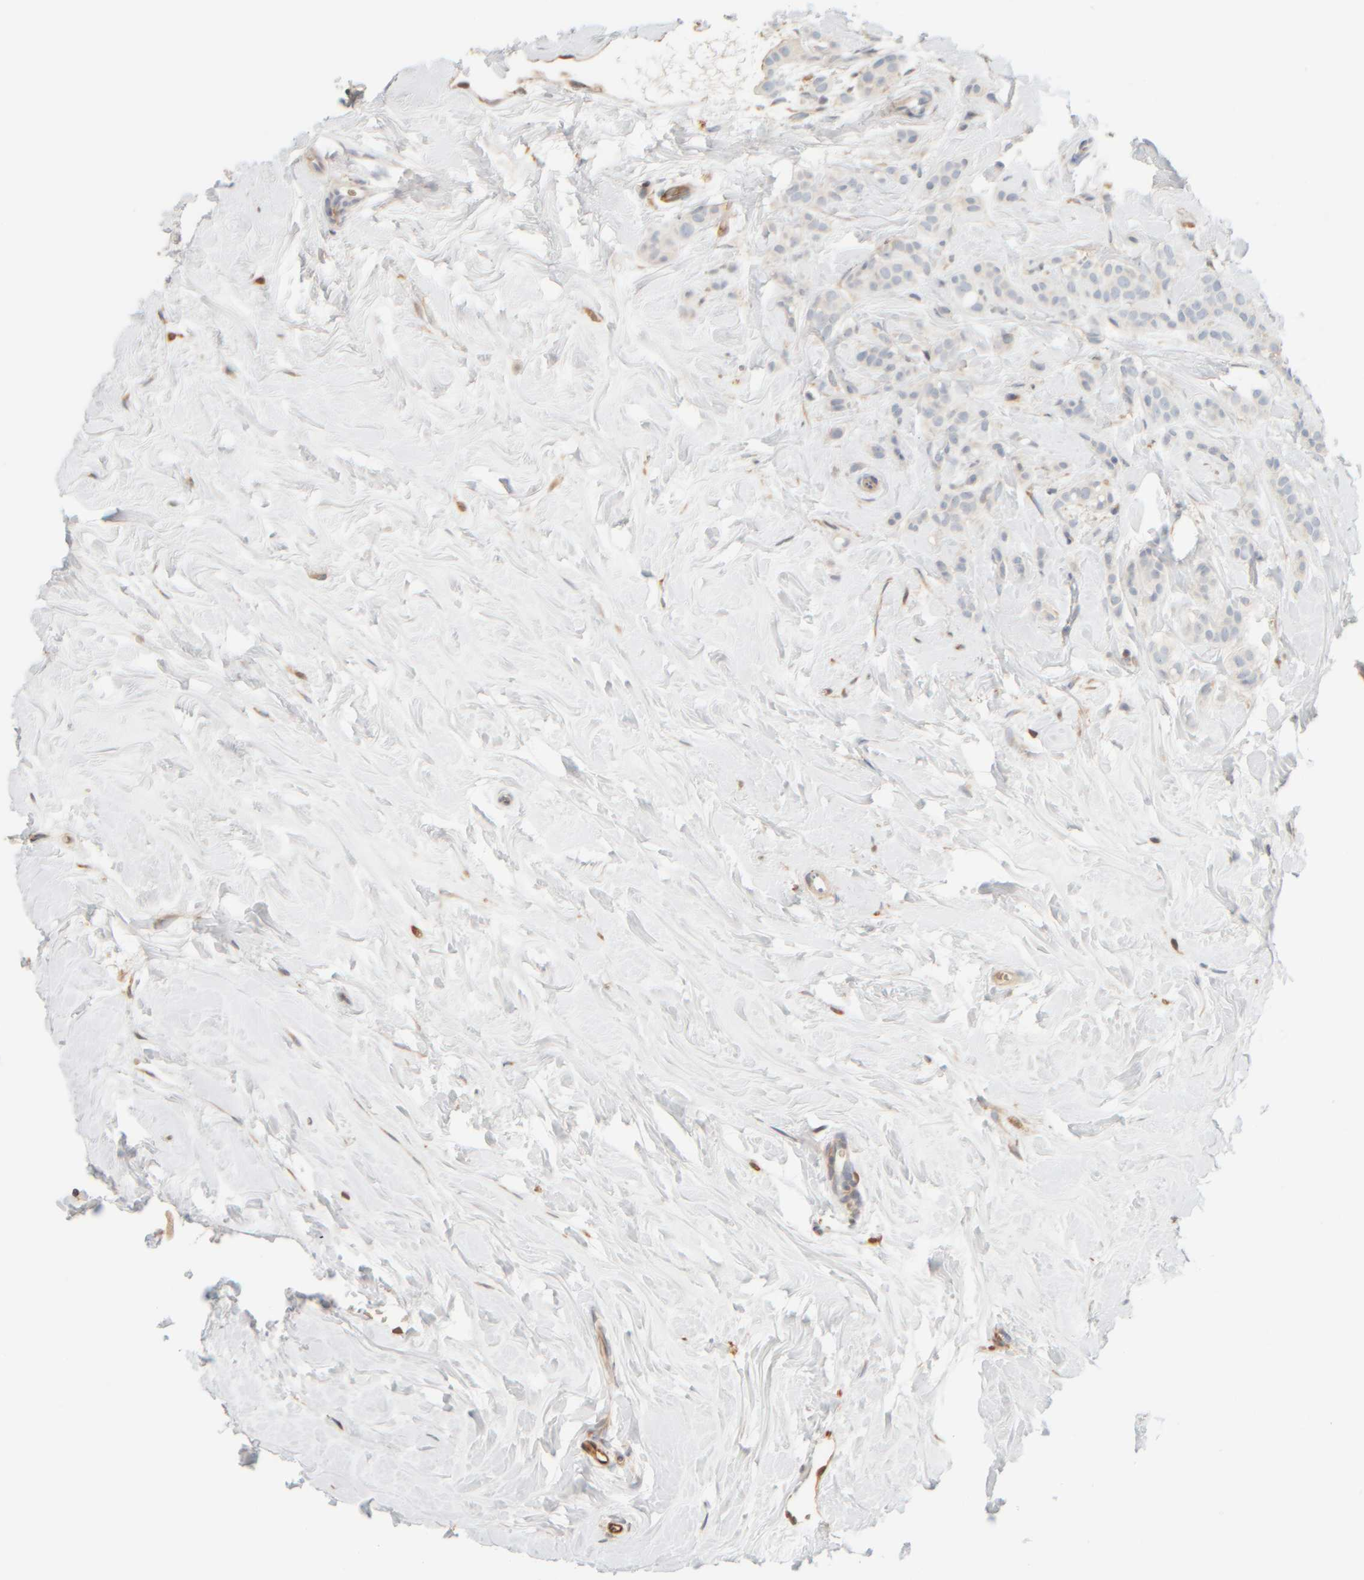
{"staining": {"intensity": "negative", "quantity": "none", "location": "none"}, "tissue": "breast cancer", "cell_type": "Tumor cells", "image_type": "cancer", "snomed": [{"axis": "morphology", "description": "Lobular carcinoma, in situ"}, {"axis": "morphology", "description": "Lobular carcinoma"}, {"axis": "topography", "description": "Breast"}], "caption": "Lobular carcinoma (breast) was stained to show a protein in brown. There is no significant staining in tumor cells.", "gene": "PTGES3L-AARSD1", "patient": {"sex": "female", "age": 41}}